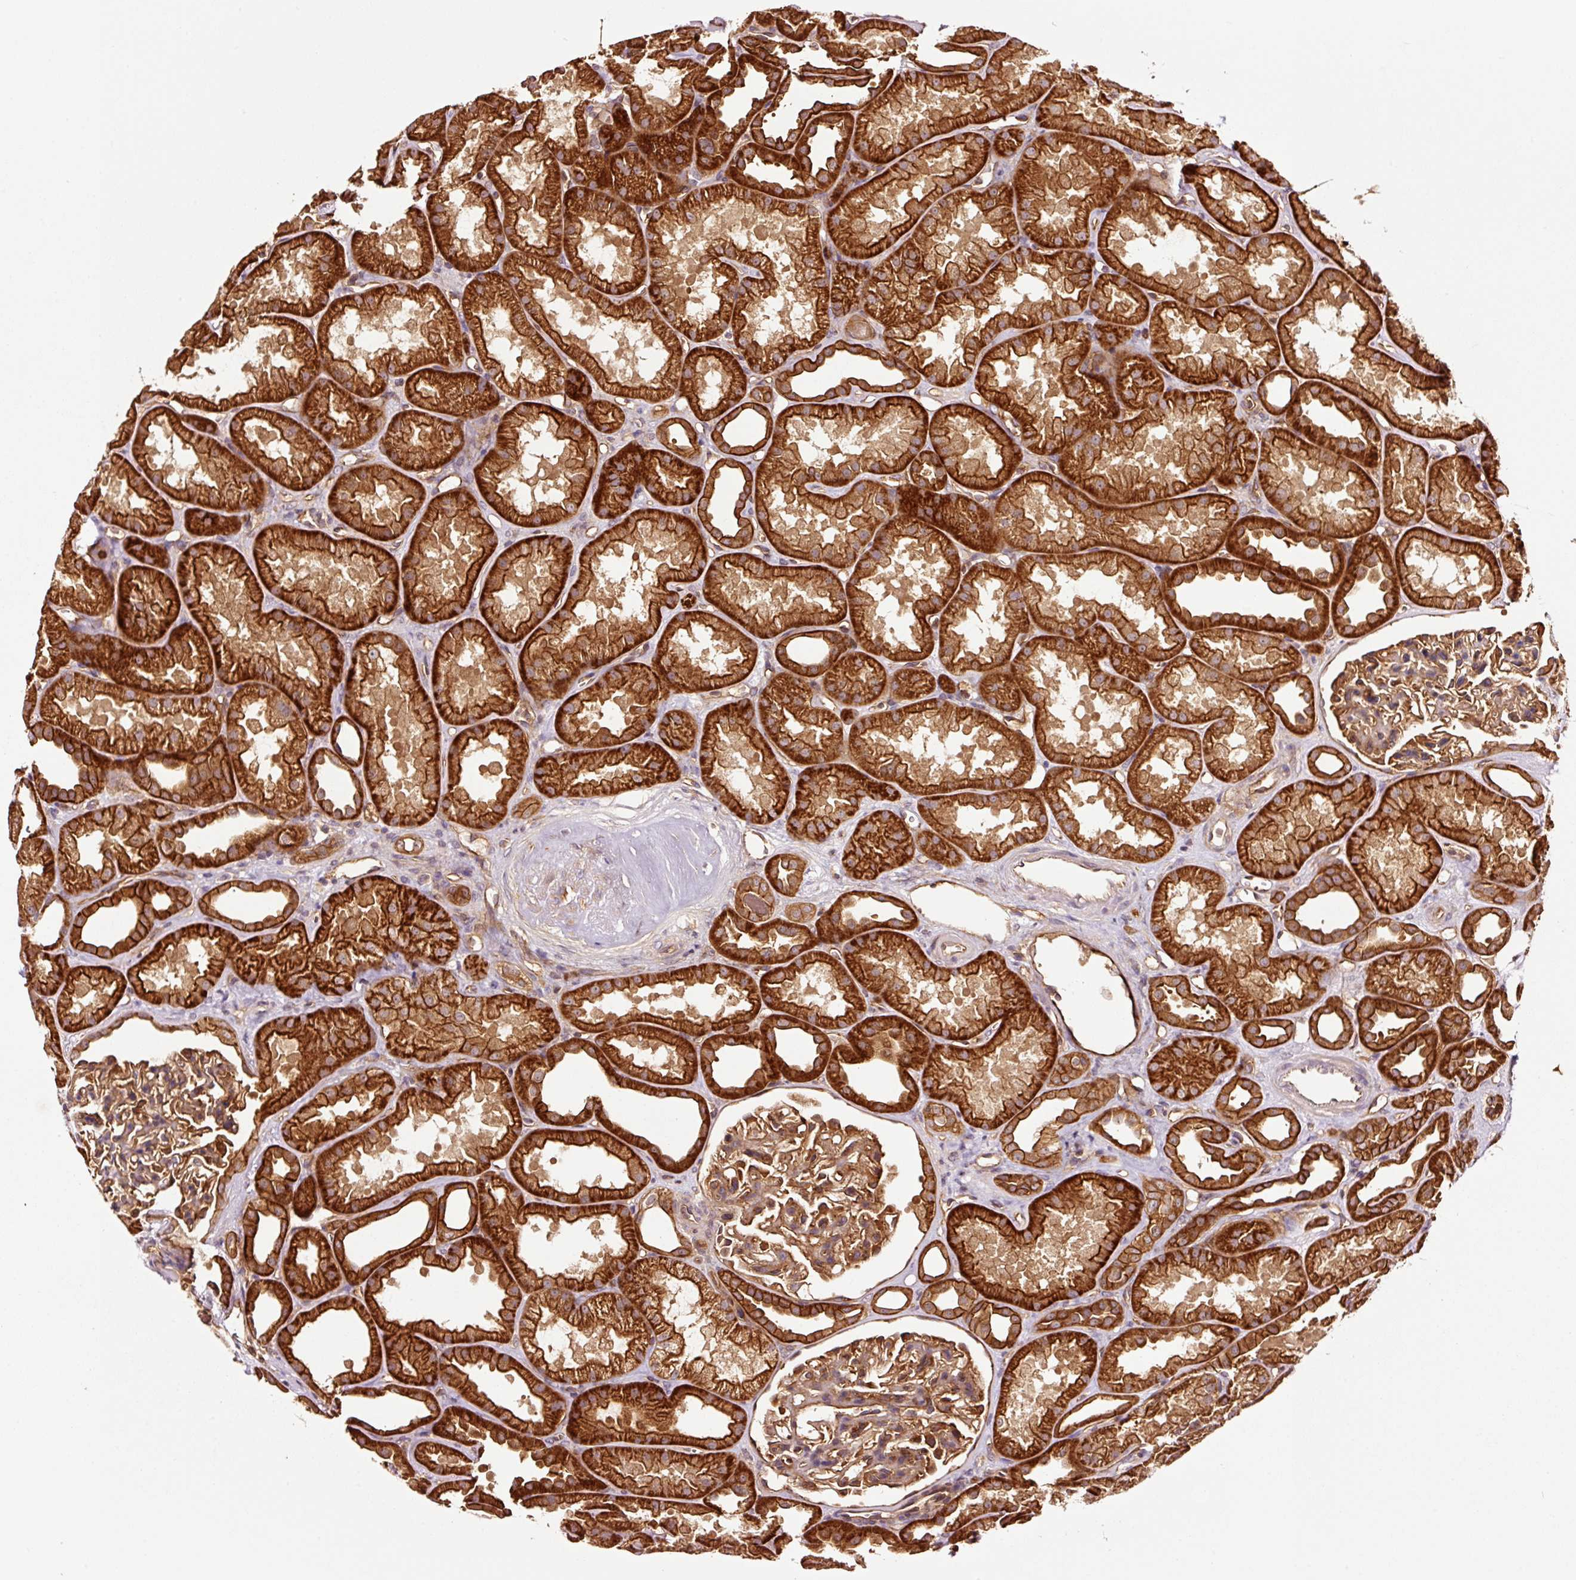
{"staining": {"intensity": "strong", "quantity": ">75%", "location": "cytoplasmic/membranous"}, "tissue": "kidney", "cell_type": "Cells in glomeruli", "image_type": "normal", "snomed": [{"axis": "morphology", "description": "Normal tissue, NOS"}, {"axis": "topography", "description": "Kidney"}], "caption": "Immunohistochemistry (IHC) micrograph of unremarkable kidney: kidney stained using IHC shows high levels of strong protein expression localized specifically in the cytoplasmic/membranous of cells in glomeruli, appearing as a cytoplasmic/membranous brown color.", "gene": "METAP1", "patient": {"sex": "male", "age": 61}}